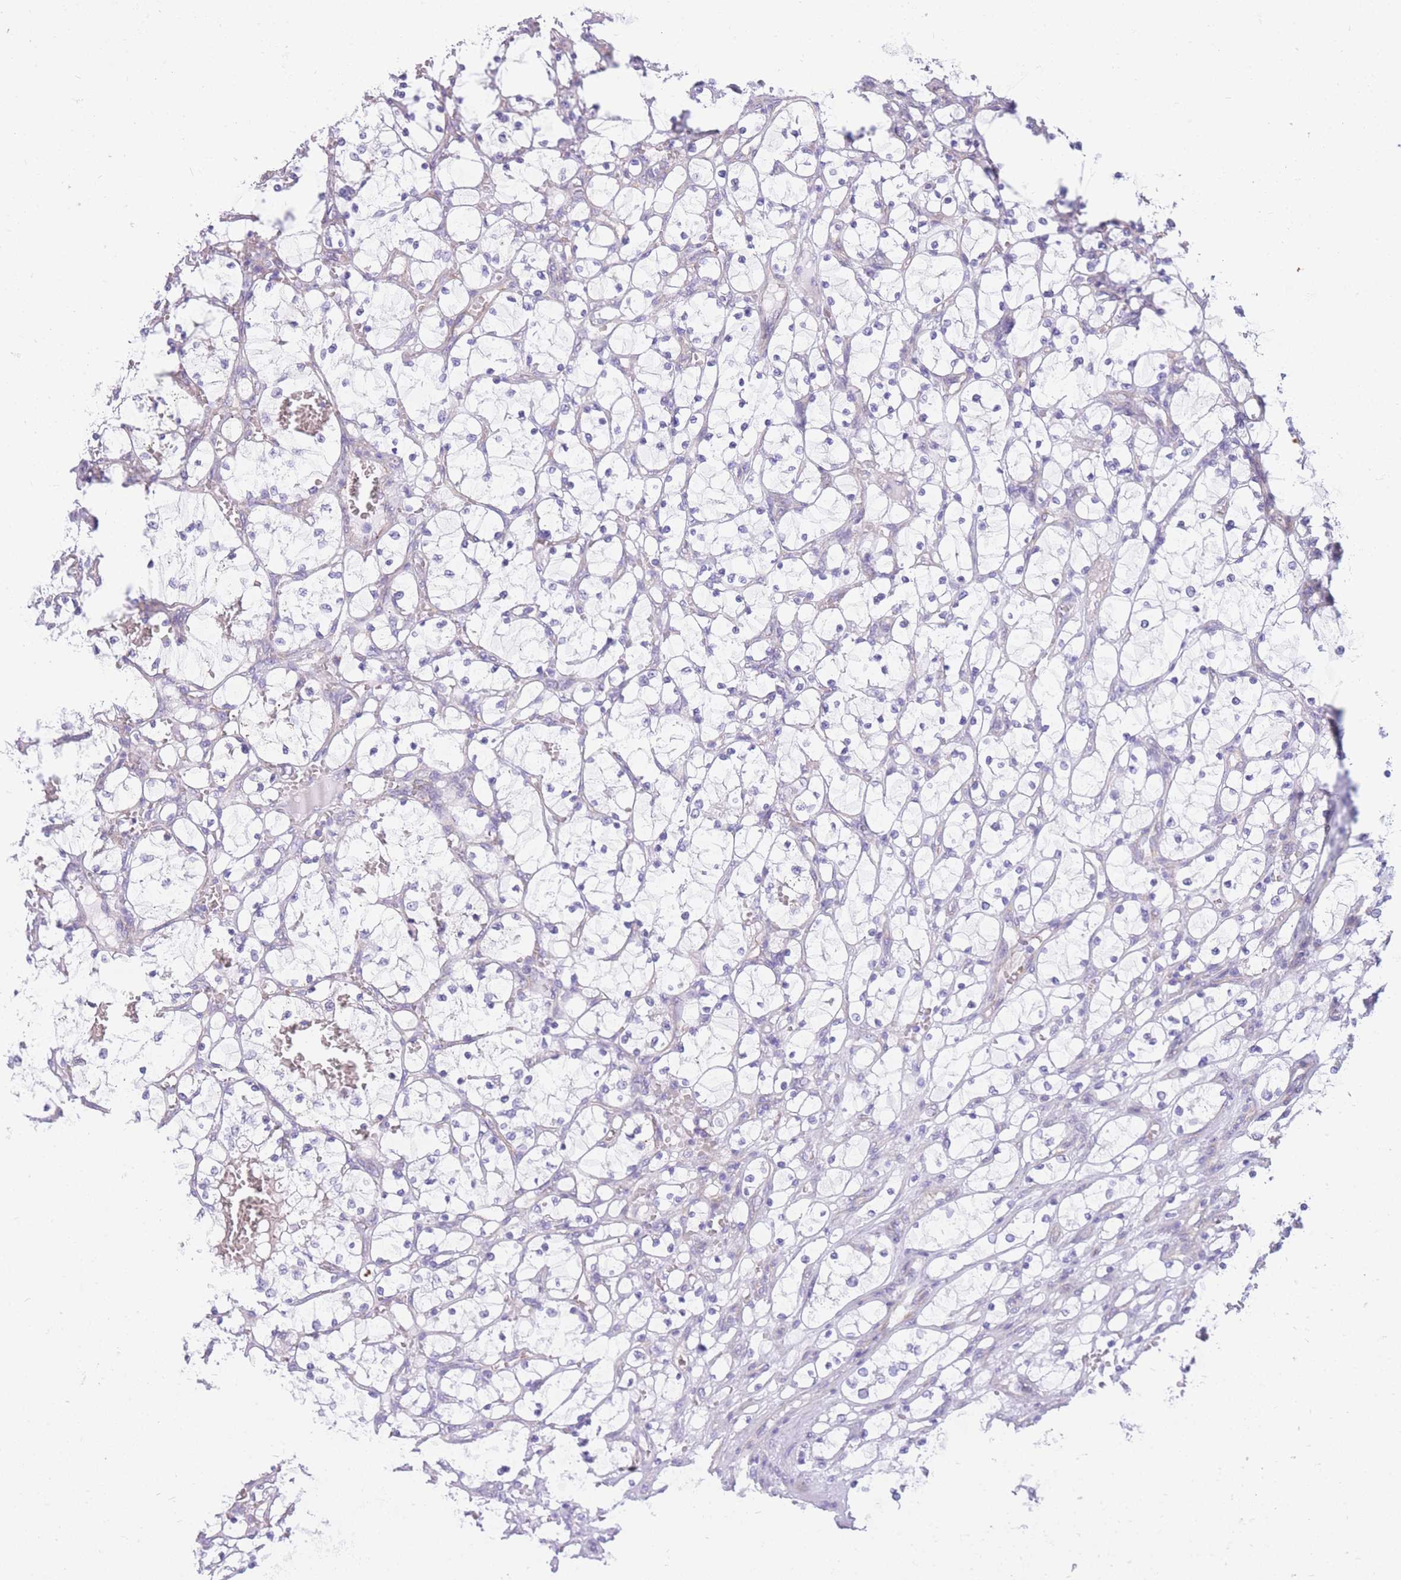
{"staining": {"intensity": "negative", "quantity": "none", "location": "none"}, "tissue": "renal cancer", "cell_type": "Tumor cells", "image_type": "cancer", "snomed": [{"axis": "morphology", "description": "Adenocarcinoma, NOS"}, {"axis": "topography", "description": "Kidney"}], "caption": "The histopathology image exhibits no staining of tumor cells in renal adenocarcinoma. Nuclei are stained in blue.", "gene": "MTSS2", "patient": {"sex": "female", "age": 69}}